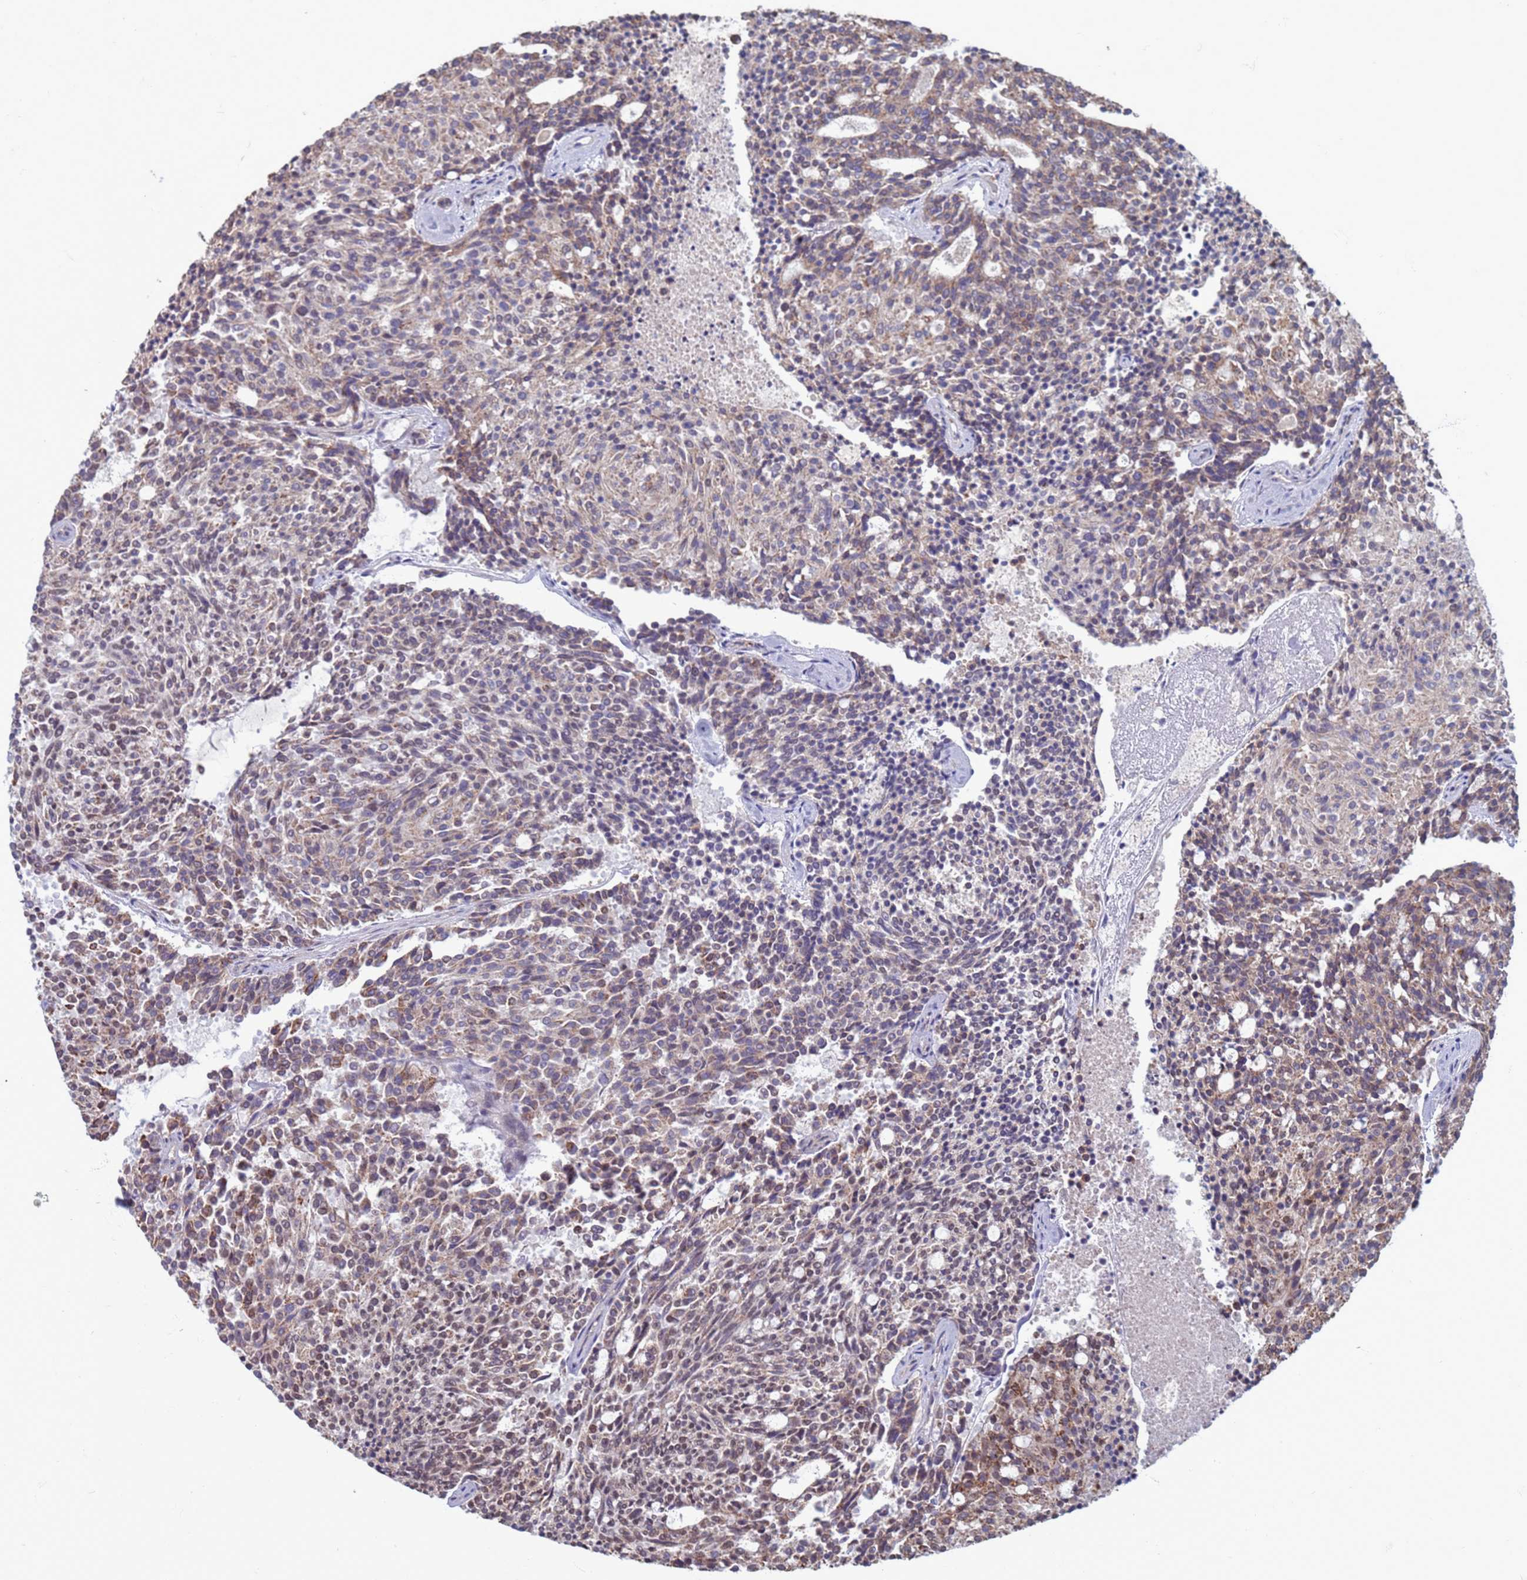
{"staining": {"intensity": "weak", "quantity": "25%-75%", "location": "cytoplasmic/membranous,nuclear"}, "tissue": "carcinoid", "cell_type": "Tumor cells", "image_type": "cancer", "snomed": [{"axis": "morphology", "description": "Carcinoid, malignant, NOS"}, {"axis": "topography", "description": "Pancreas"}], "caption": "Carcinoid stained for a protein (brown) shows weak cytoplasmic/membranous and nuclear positive expression in about 25%-75% of tumor cells.", "gene": "SAE1", "patient": {"sex": "female", "age": 54}}